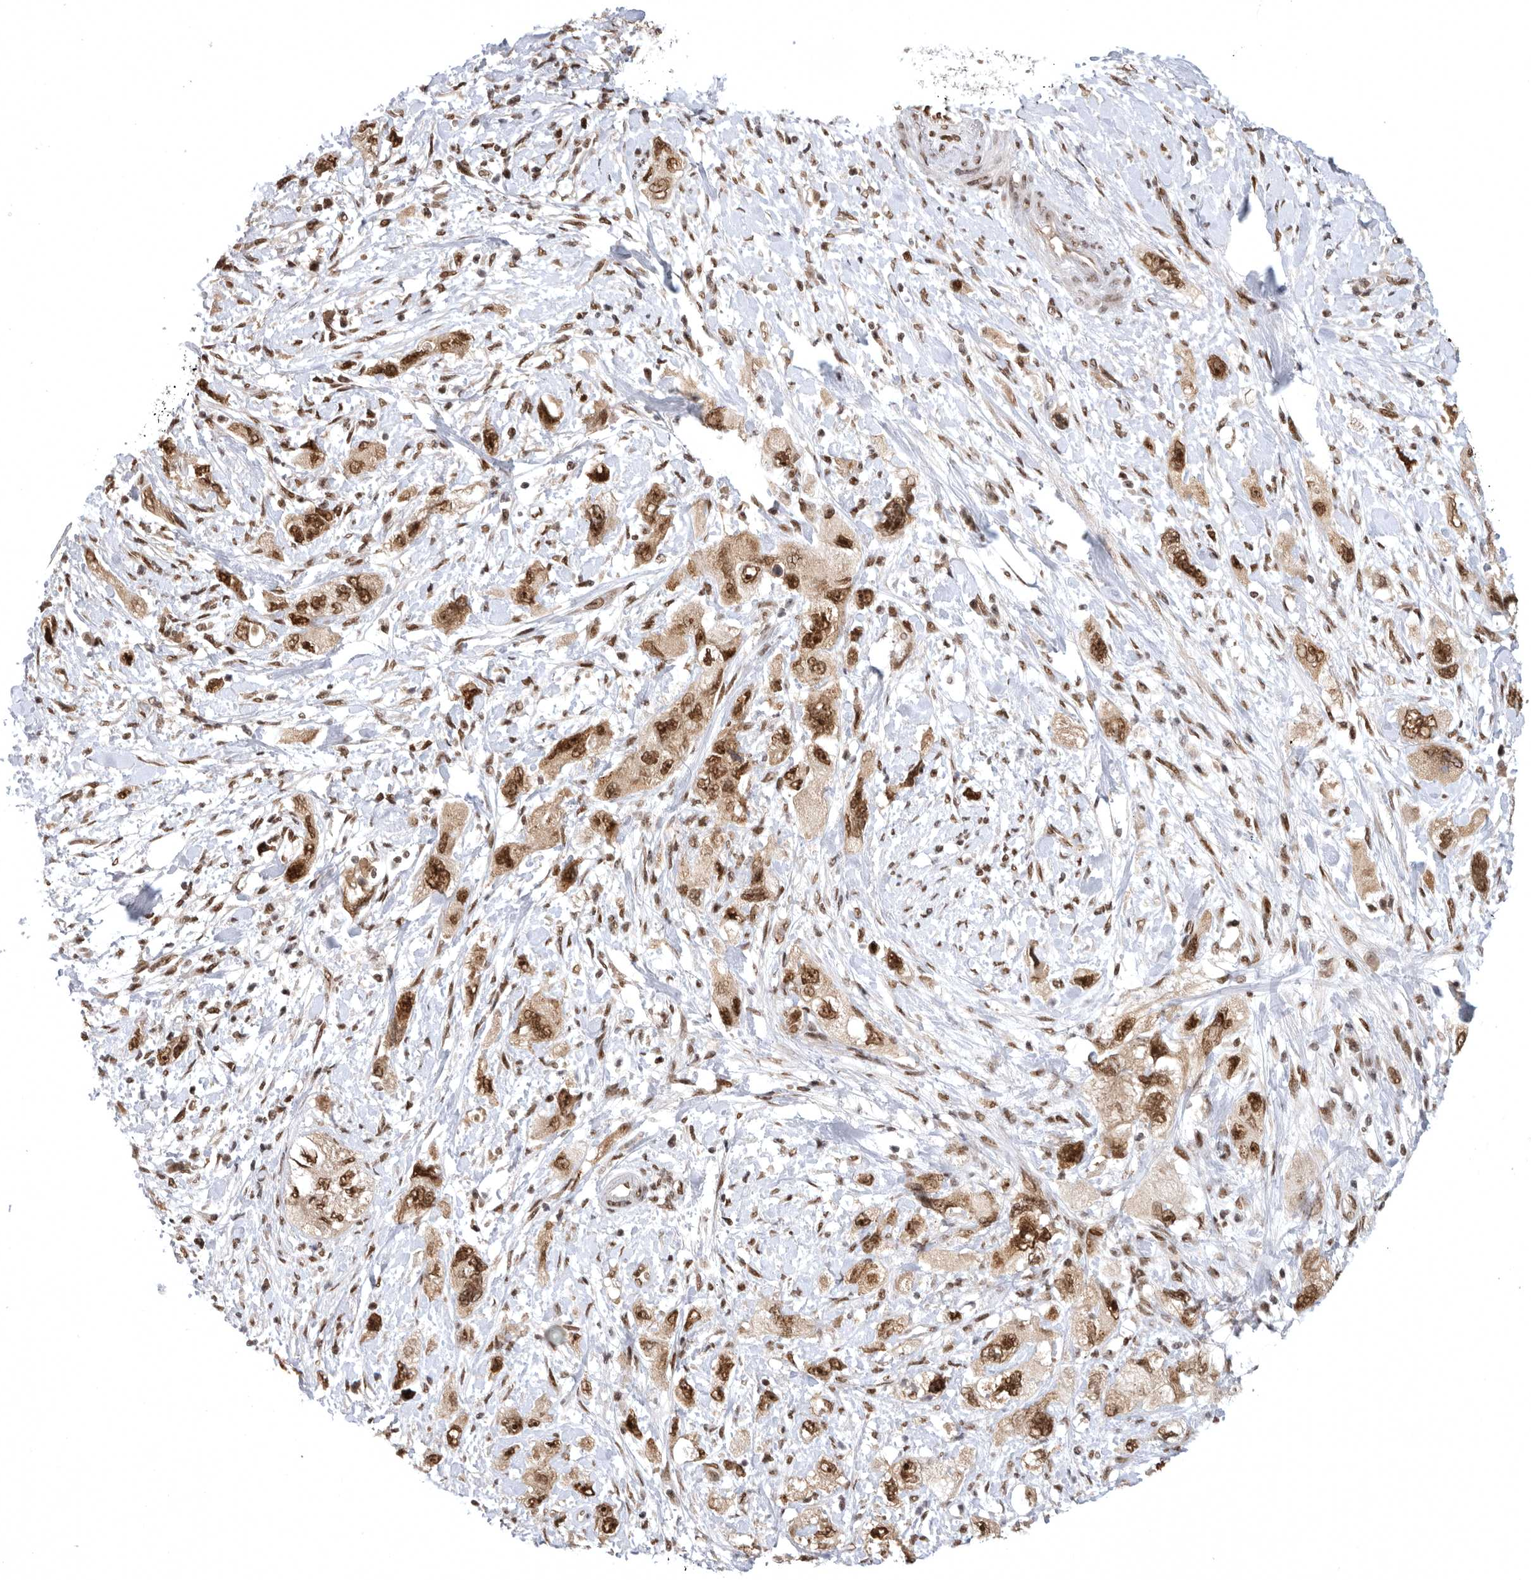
{"staining": {"intensity": "strong", "quantity": ">75%", "location": "cytoplasmic/membranous,nuclear"}, "tissue": "pancreatic cancer", "cell_type": "Tumor cells", "image_type": "cancer", "snomed": [{"axis": "morphology", "description": "Adenocarcinoma, NOS"}, {"axis": "topography", "description": "Pancreas"}], "caption": "High-power microscopy captured an immunohistochemistry (IHC) photomicrograph of pancreatic cancer (adenocarcinoma), revealing strong cytoplasmic/membranous and nuclear staining in about >75% of tumor cells.", "gene": "ZNF830", "patient": {"sex": "female", "age": 73}}